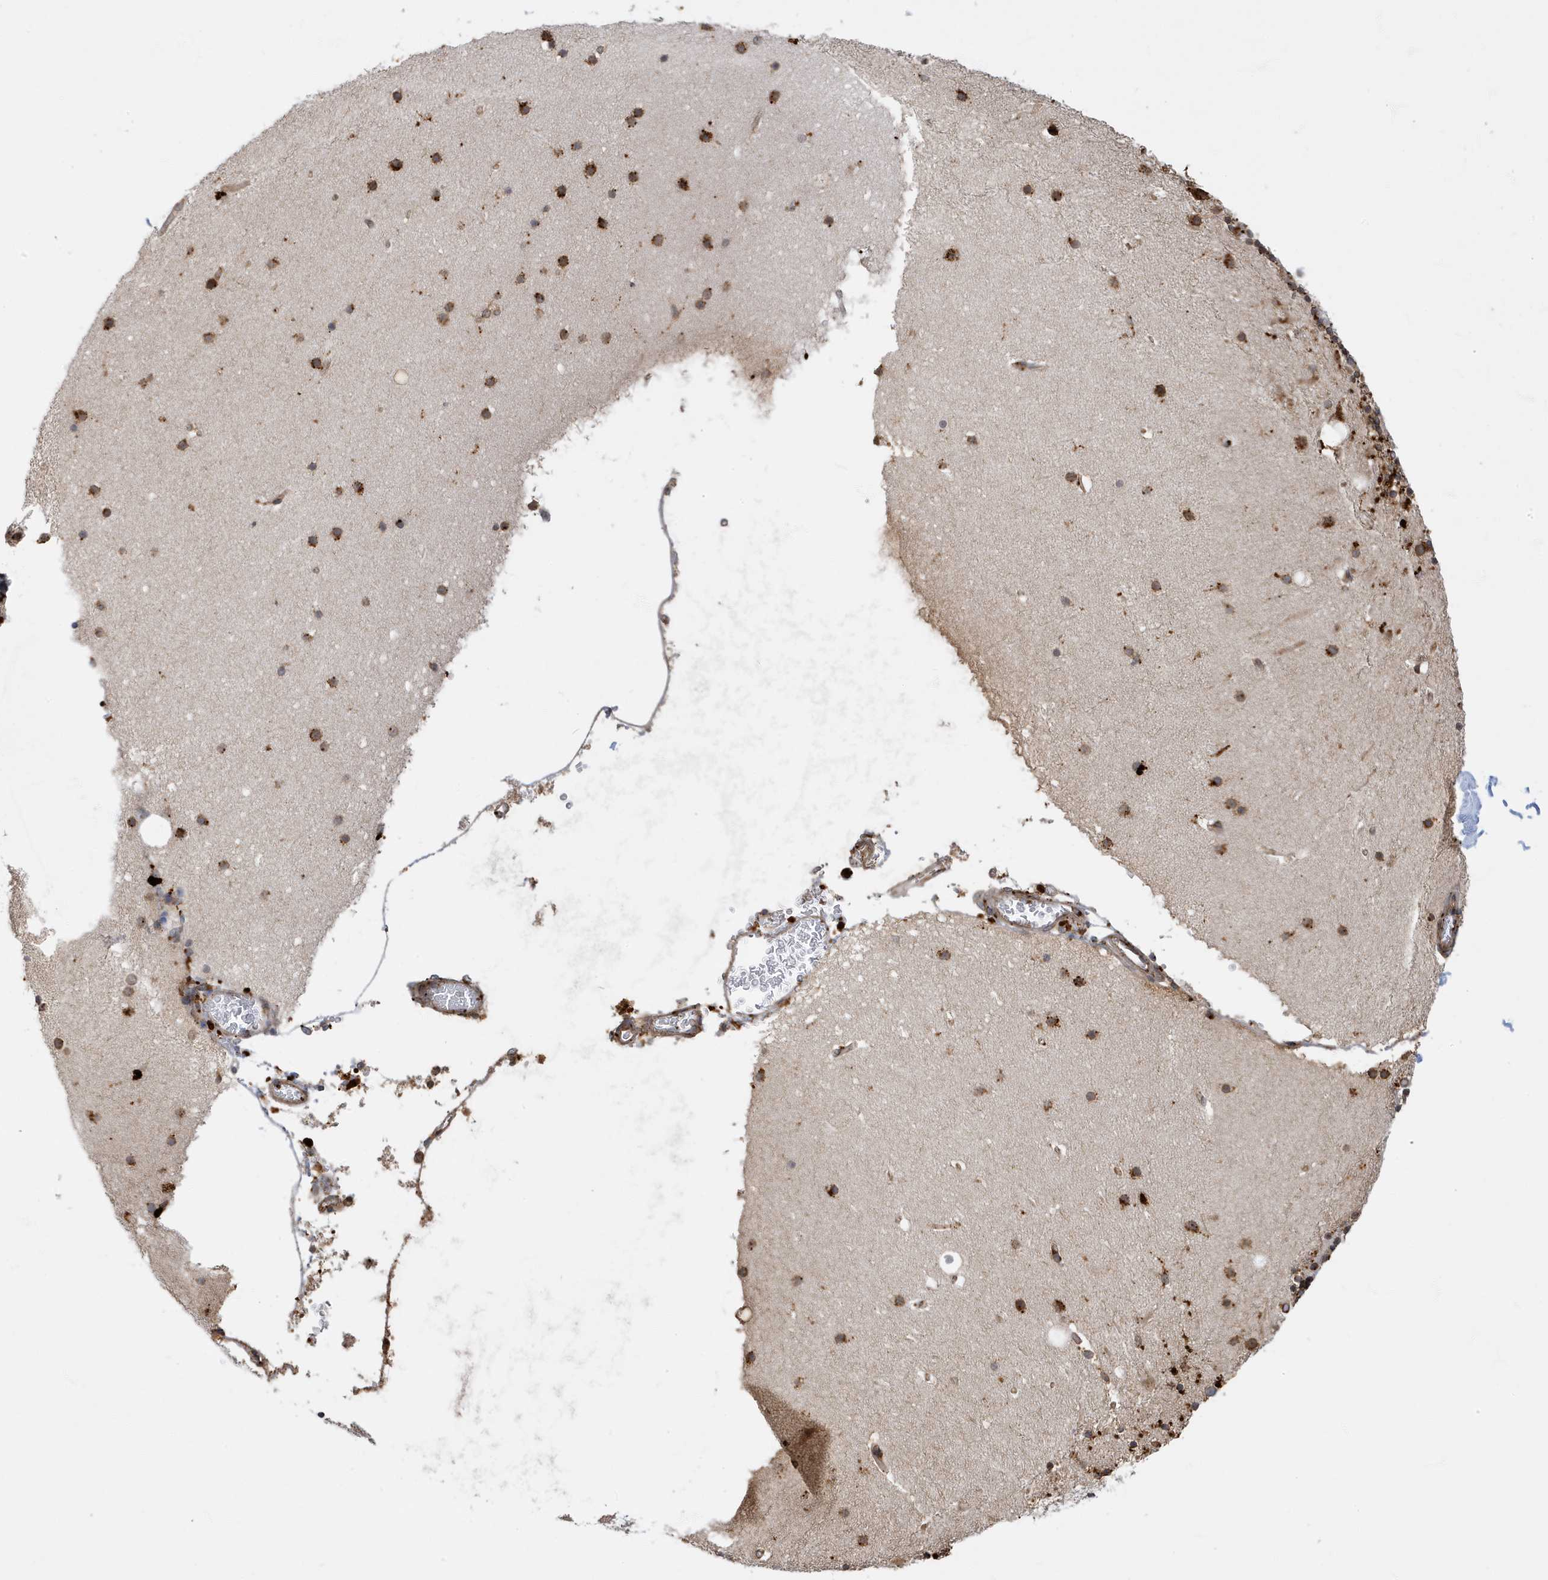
{"staining": {"intensity": "moderate", "quantity": ">75%", "location": "cytoplasmic/membranous"}, "tissue": "cerebellum", "cell_type": "Cells in granular layer", "image_type": "normal", "snomed": [{"axis": "morphology", "description": "Normal tissue, NOS"}, {"axis": "topography", "description": "Cerebellum"}], "caption": "Human cerebellum stained for a protein (brown) demonstrates moderate cytoplasmic/membranous positive positivity in approximately >75% of cells in granular layer.", "gene": "ZNF507", "patient": {"sex": "male", "age": 57}}